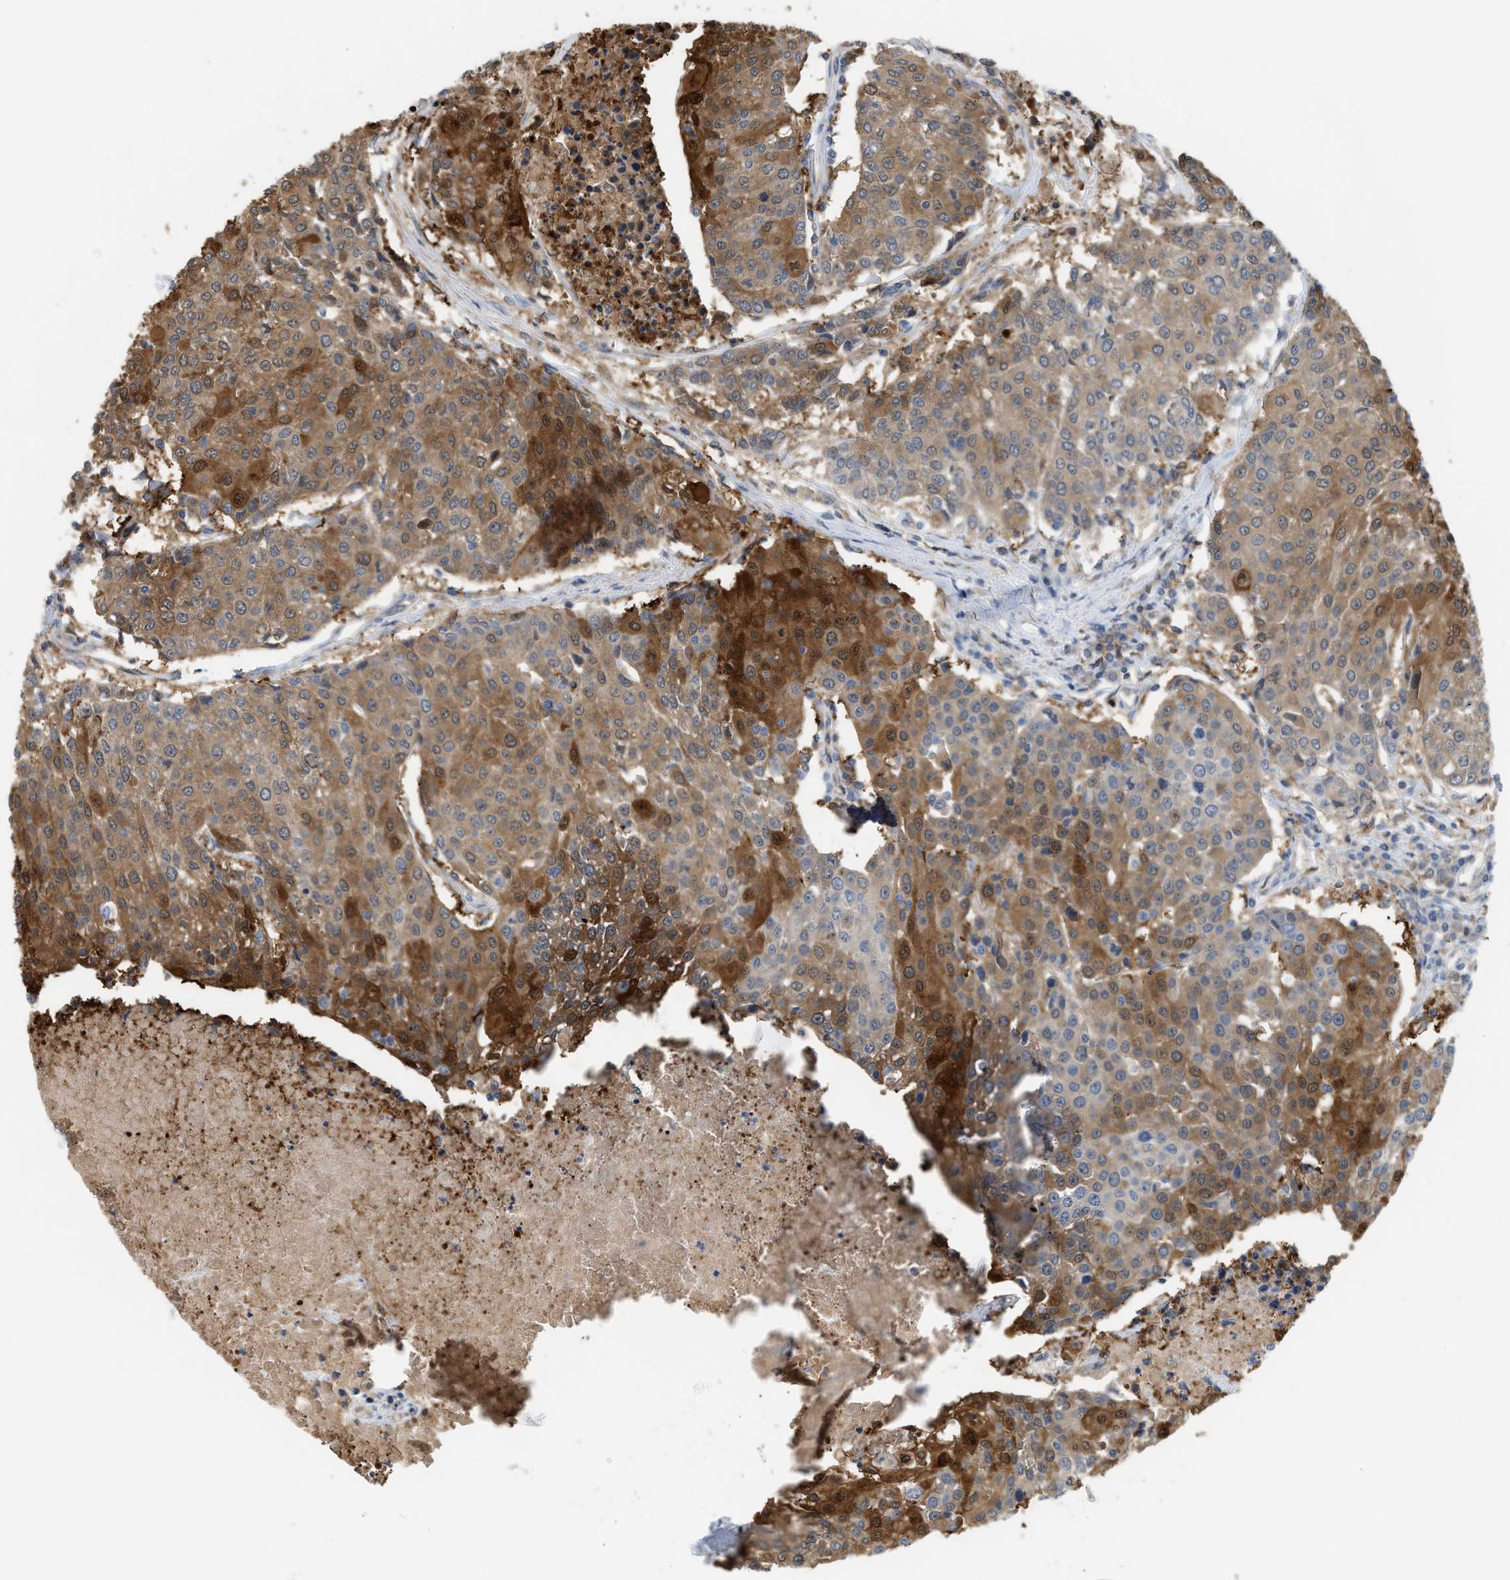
{"staining": {"intensity": "moderate", "quantity": ">75%", "location": "cytoplasmic/membranous"}, "tissue": "urothelial cancer", "cell_type": "Tumor cells", "image_type": "cancer", "snomed": [{"axis": "morphology", "description": "Urothelial carcinoma, High grade"}, {"axis": "topography", "description": "Urinary bladder"}], "caption": "An immunohistochemistry (IHC) photomicrograph of tumor tissue is shown. Protein staining in brown labels moderate cytoplasmic/membranous positivity in urothelial cancer within tumor cells.", "gene": "CSTB", "patient": {"sex": "female", "age": 85}}